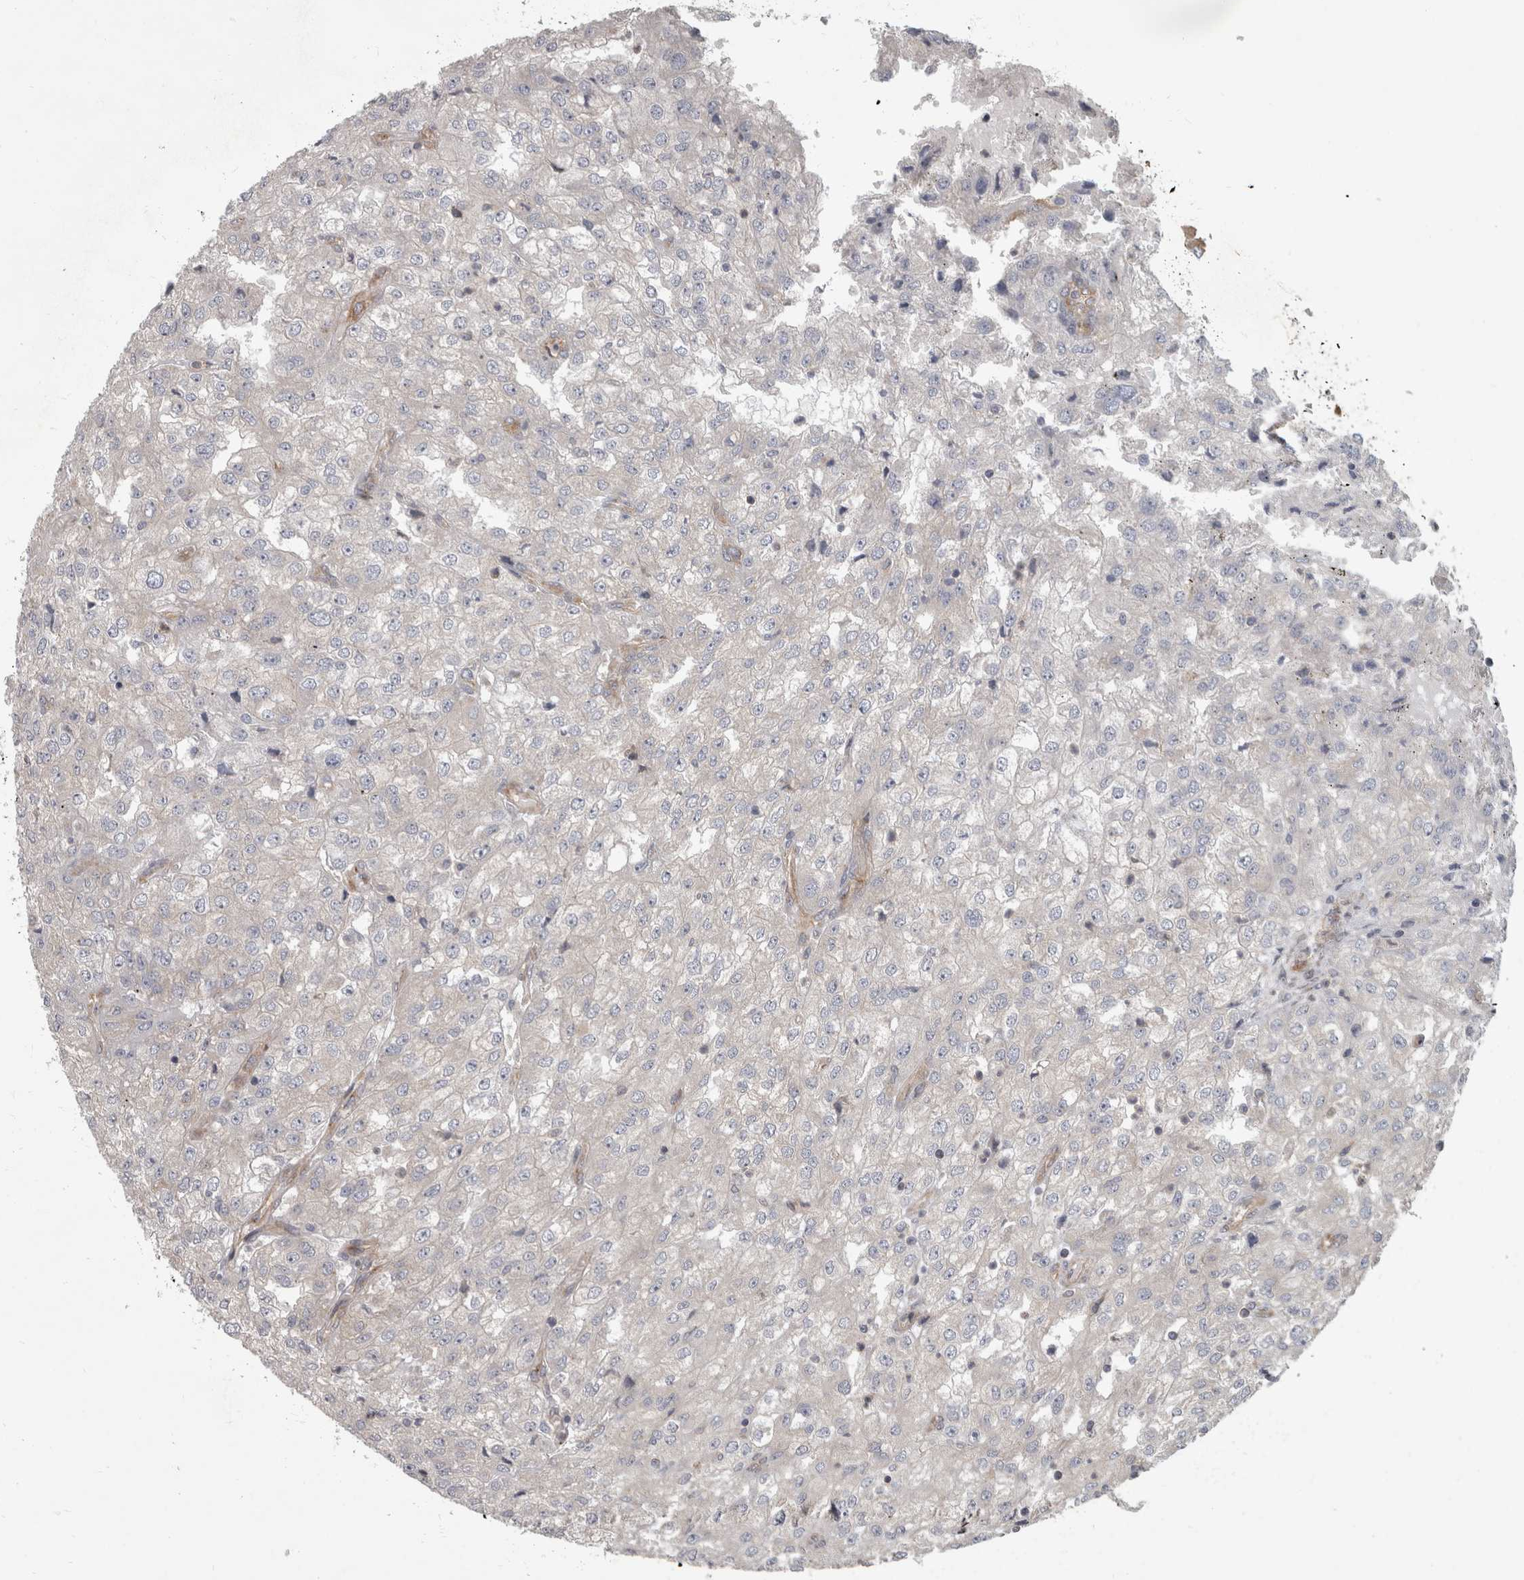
{"staining": {"intensity": "negative", "quantity": "none", "location": "none"}, "tissue": "renal cancer", "cell_type": "Tumor cells", "image_type": "cancer", "snomed": [{"axis": "morphology", "description": "Adenocarcinoma, NOS"}, {"axis": "topography", "description": "Kidney"}], "caption": "This is a histopathology image of immunohistochemistry (IHC) staining of adenocarcinoma (renal), which shows no staining in tumor cells. (IHC, brightfield microscopy, high magnification).", "gene": "HOOK3", "patient": {"sex": "female", "age": 54}}